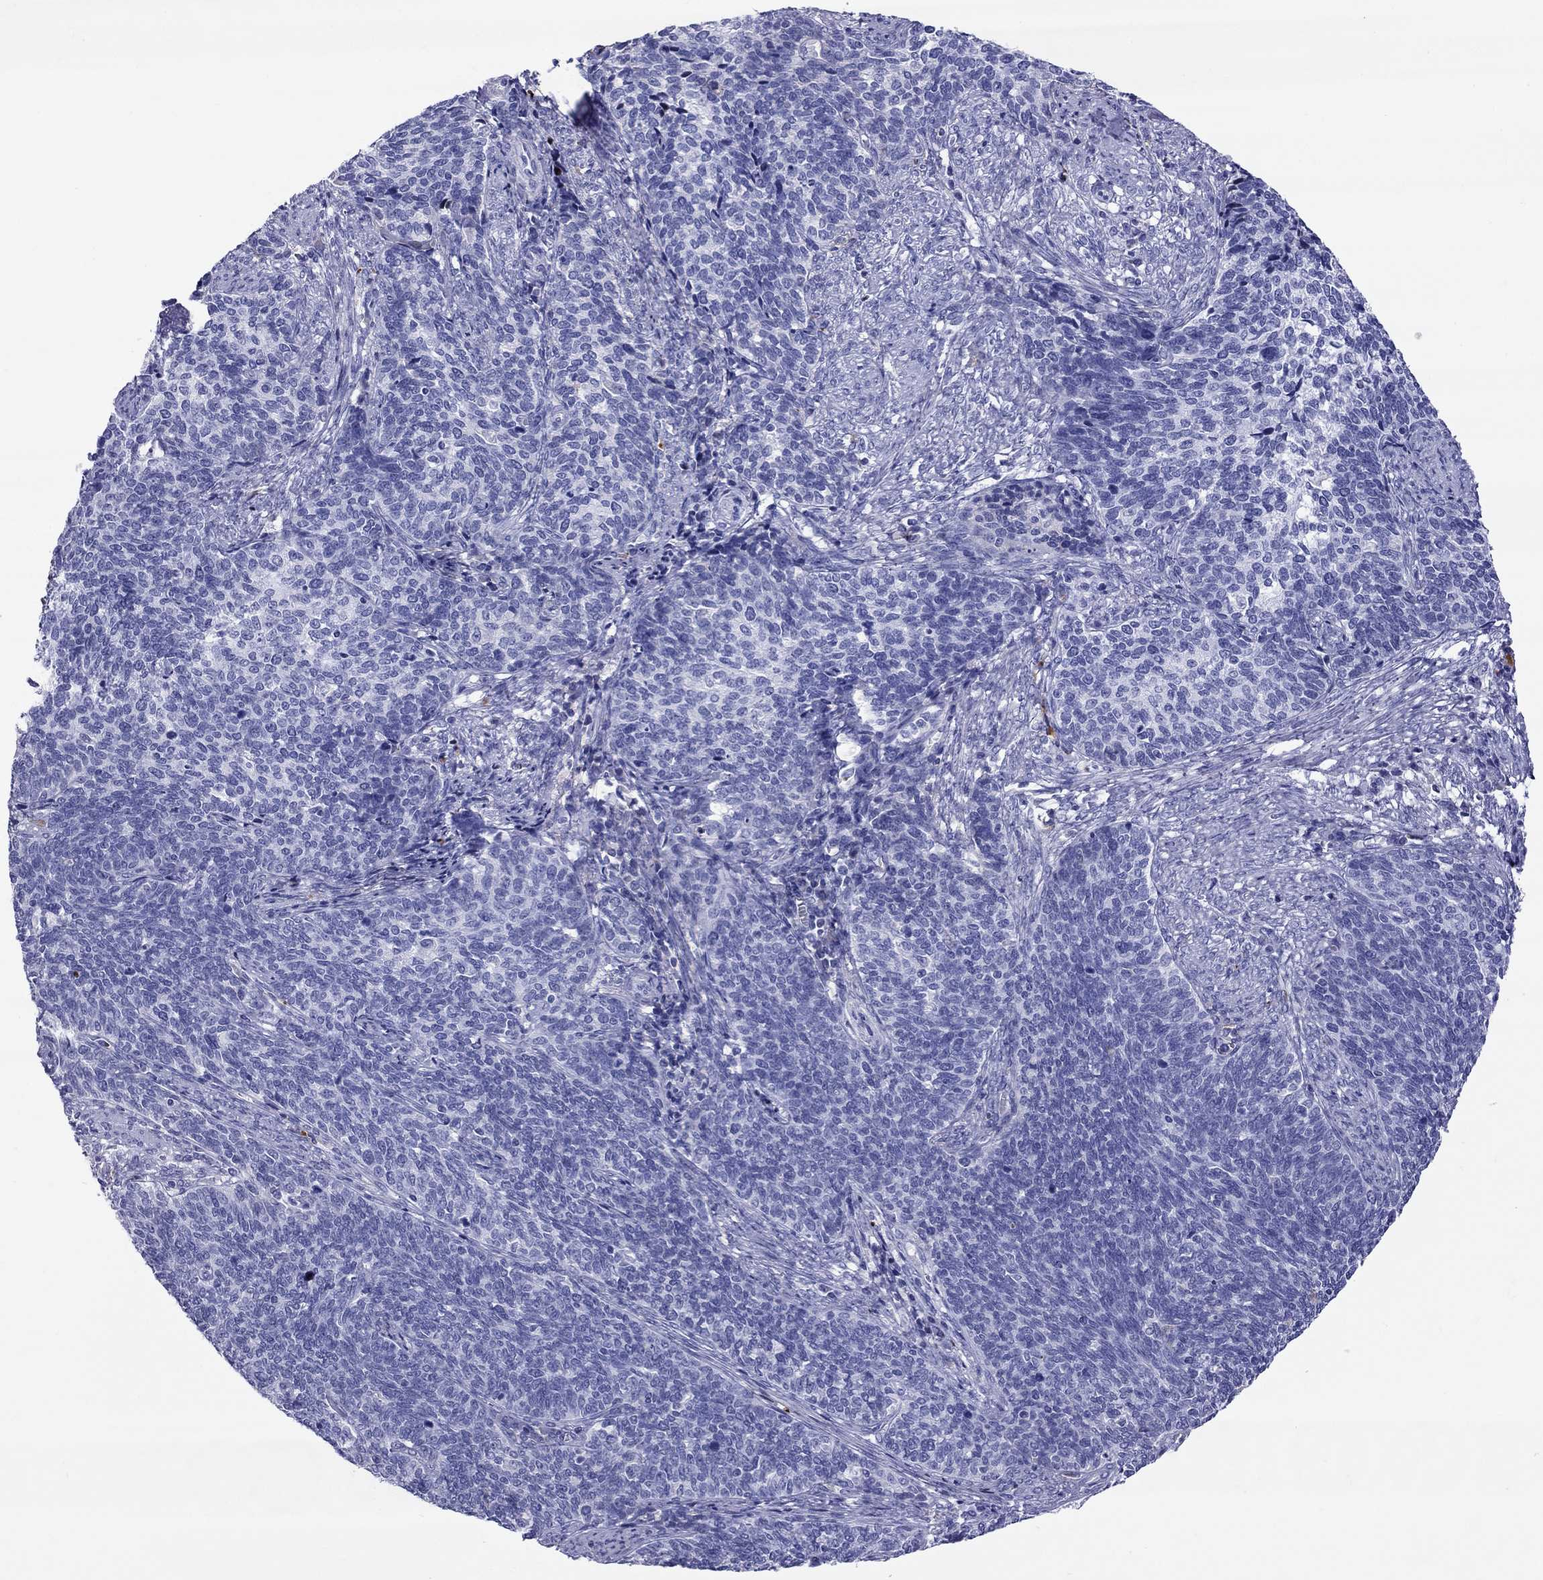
{"staining": {"intensity": "negative", "quantity": "none", "location": "none"}, "tissue": "cervical cancer", "cell_type": "Tumor cells", "image_type": "cancer", "snomed": [{"axis": "morphology", "description": "Squamous cell carcinoma, NOS"}, {"axis": "topography", "description": "Cervix"}], "caption": "IHC micrograph of human cervical cancer stained for a protein (brown), which demonstrates no expression in tumor cells. Brightfield microscopy of immunohistochemistry stained with DAB (brown) and hematoxylin (blue), captured at high magnification.", "gene": "SERPINA3", "patient": {"sex": "female", "age": 39}}